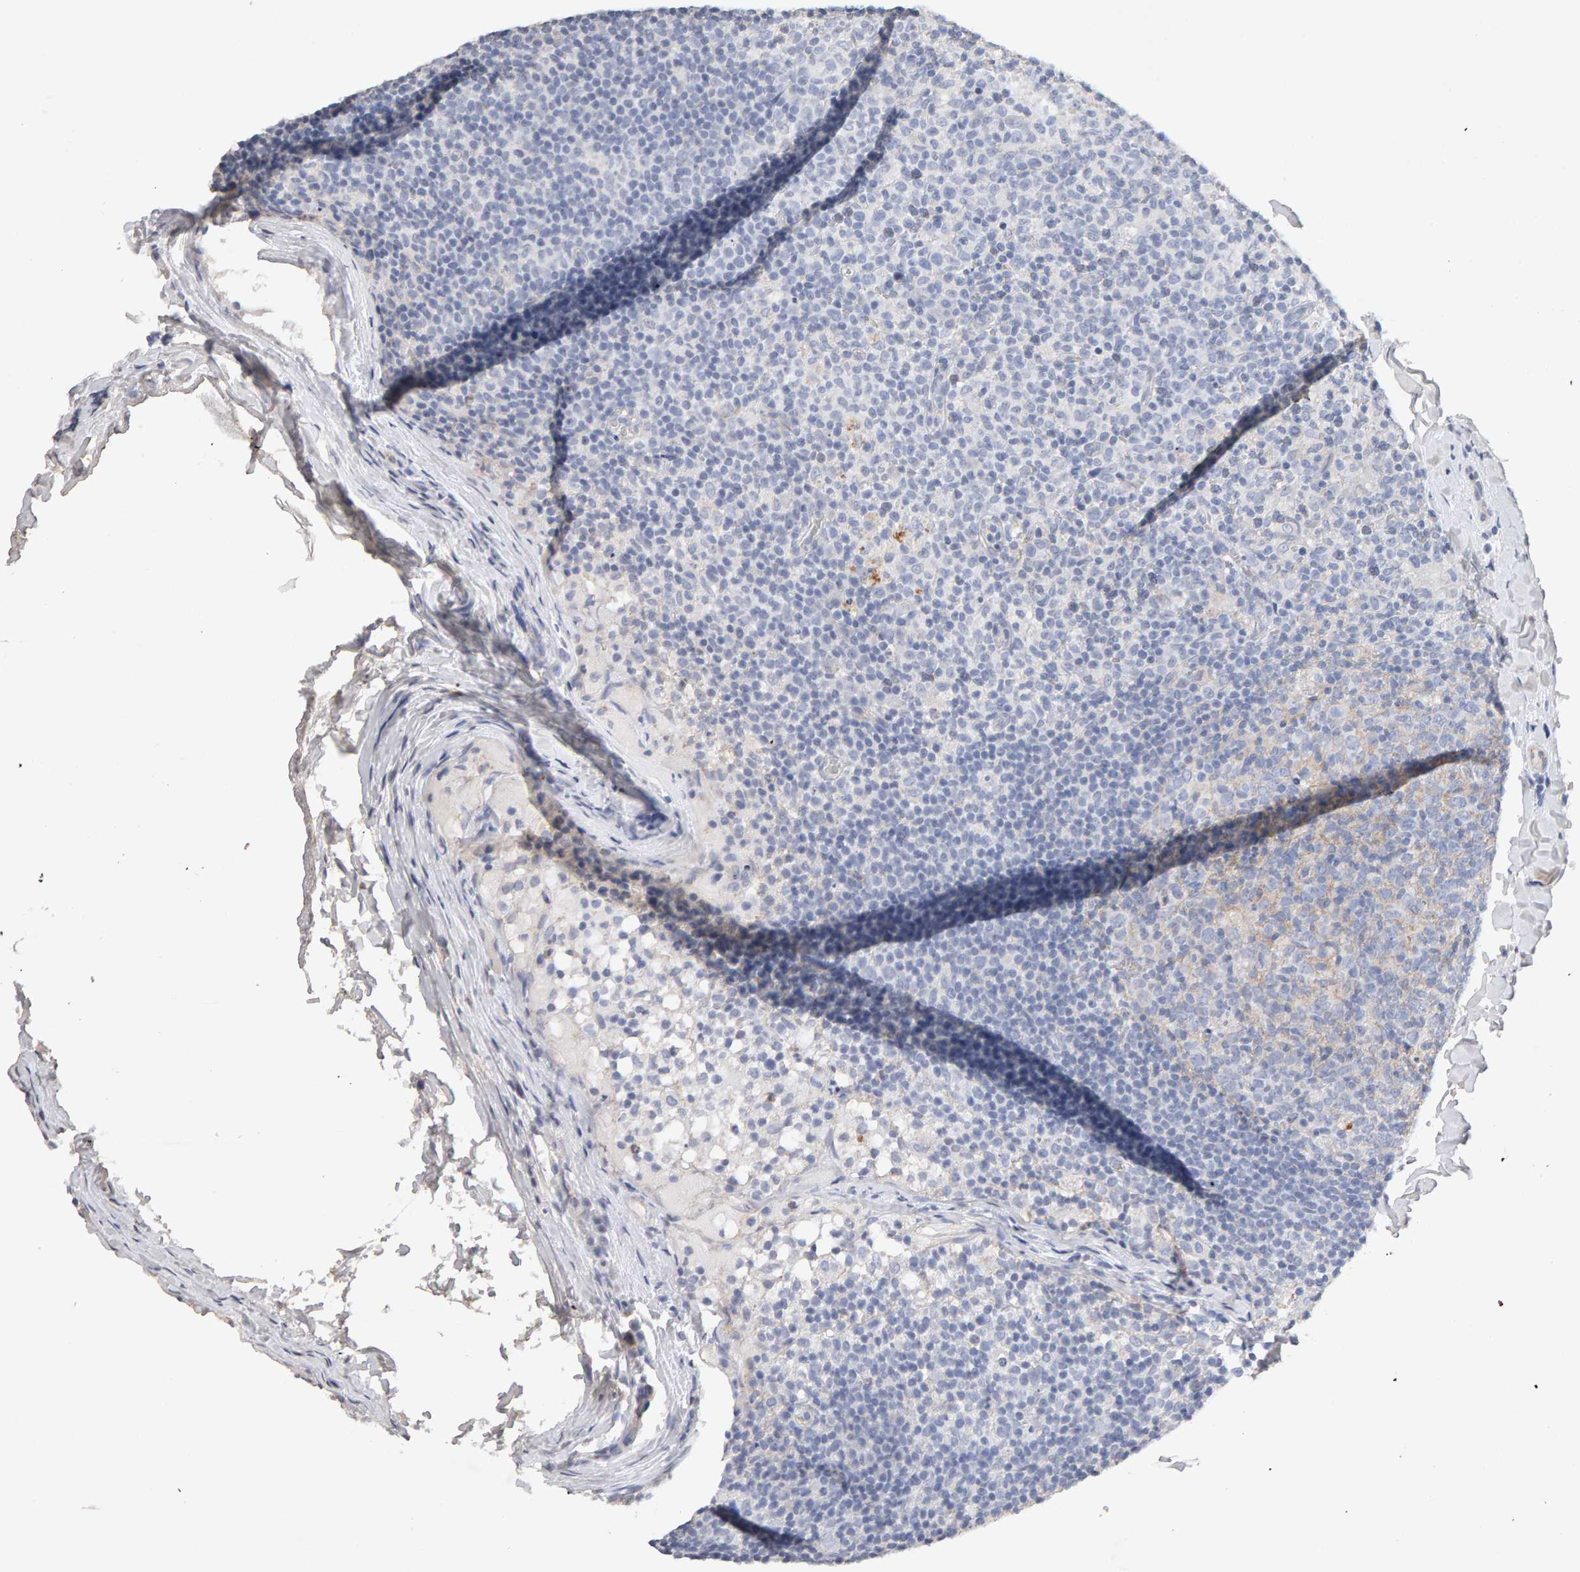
{"staining": {"intensity": "negative", "quantity": "none", "location": "none"}, "tissue": "lymph node", "cell_type": "Germinal center cells", "image_type": "normal", "snomed": [{"axis": "morphology", "description": "Normal tissue, NOS"}, {"axis": "morphology", "description": "Inflammation, NOS"}, {"axis": "topography", "description": "Lymph node"}], "caption": "This is an immunohistochemistry photomicrograph of normal lymph node. There is no staining in germinal center cells.", "gene": "PTPRM", "patient": {"sex": "male", "age": 55}}